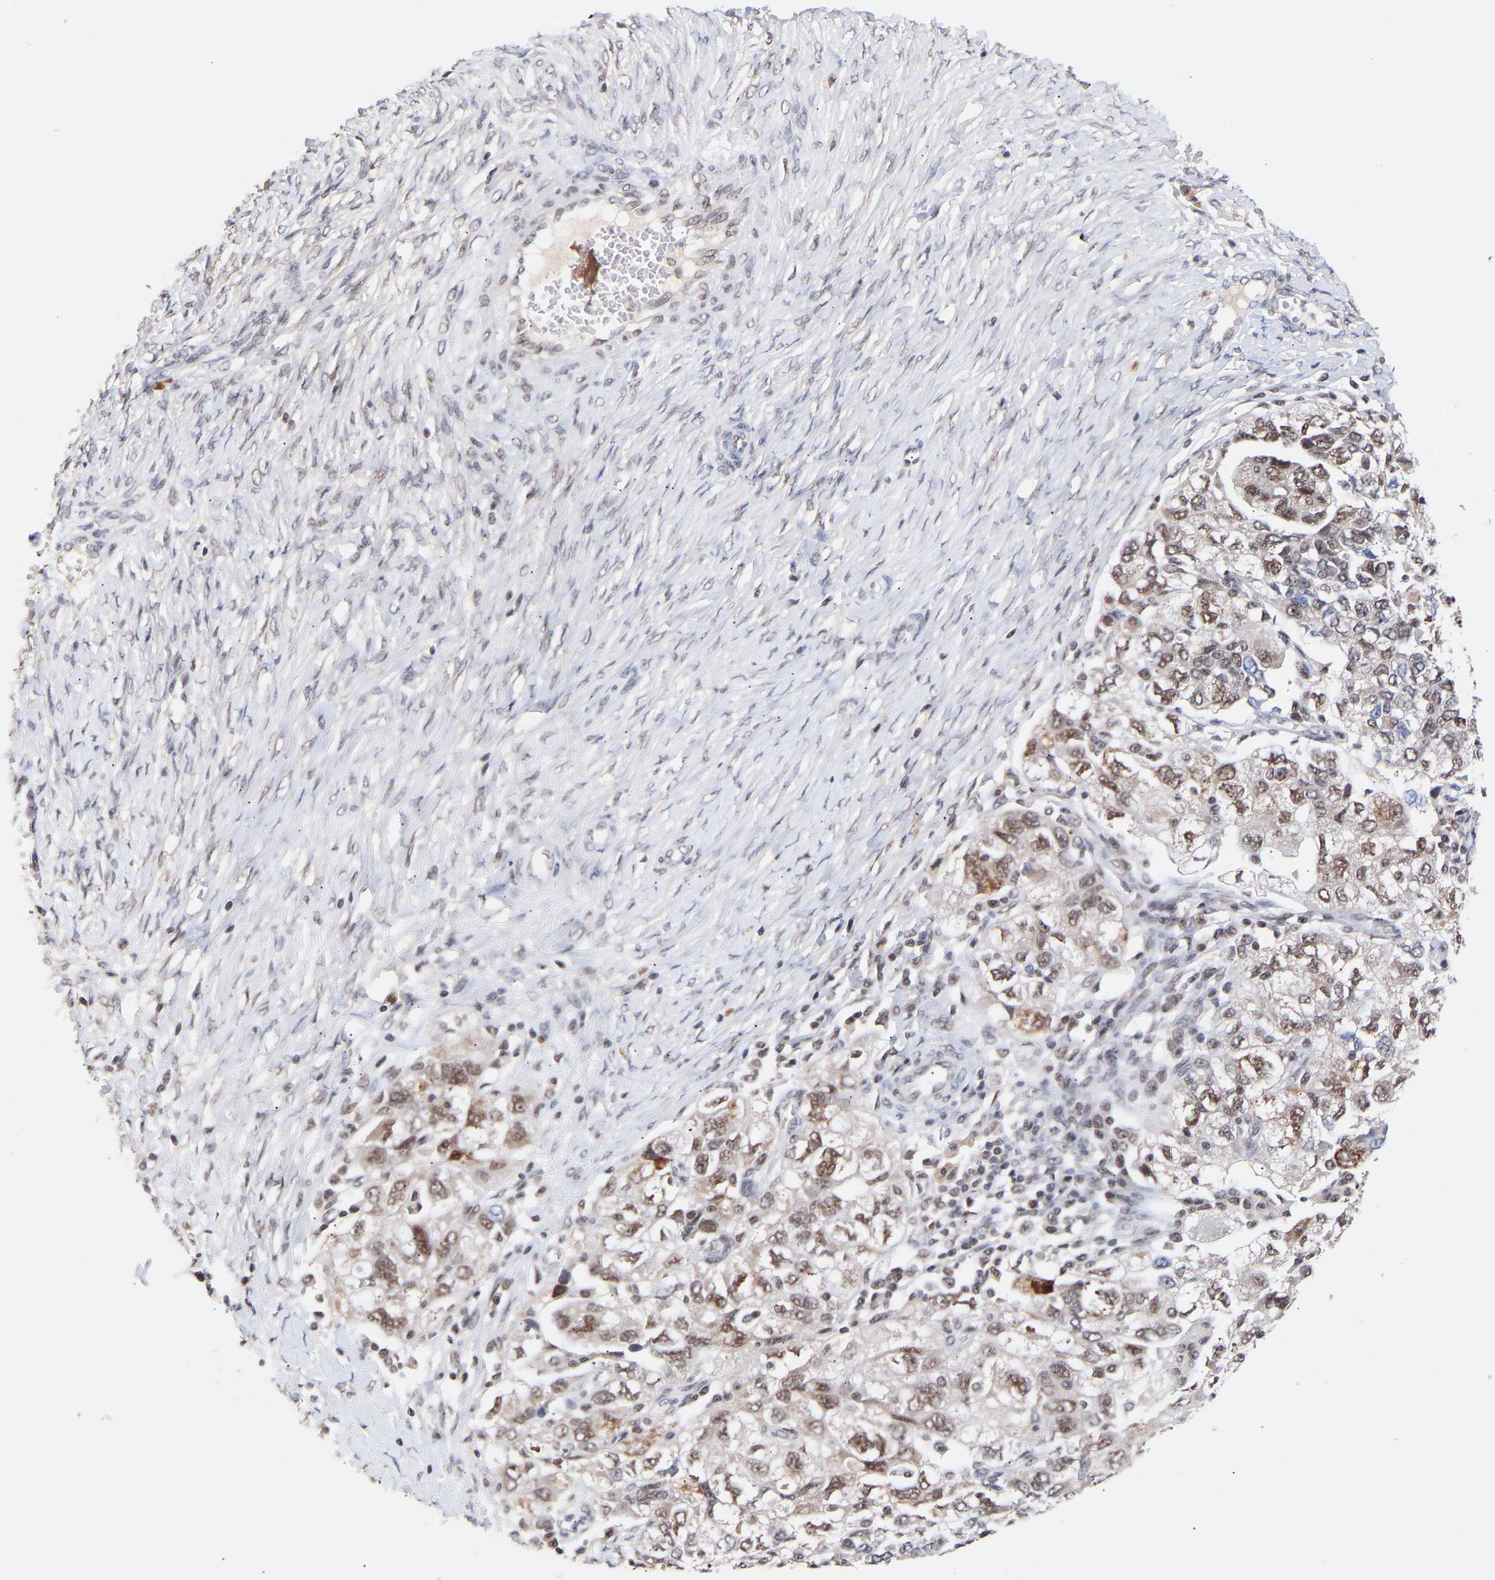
{"staining": {"intensity": "moderate", "quantity": ">75%", "location": "nuclear"}, "tissue": "ovarian cancer", "cell_type": "Tumor cells", "image_type": "cancer", "snomed": [{"axis": "morphology", "description": "Carcinoma, NOS"}, {"axis": "morphology", "description": "Cystadenocarcinoma, serous, NOS"}, {"axis": "topography", "description": "Ovary"}], "caption": "This histopathology image shows immunohistochemistry (IHC) staining of ovarian carcinoma, with medium moderate nuclear expression in about >75% of tumor cells.", "gene": "RBM15", "patient": {"sex": "female", "age": 69}}